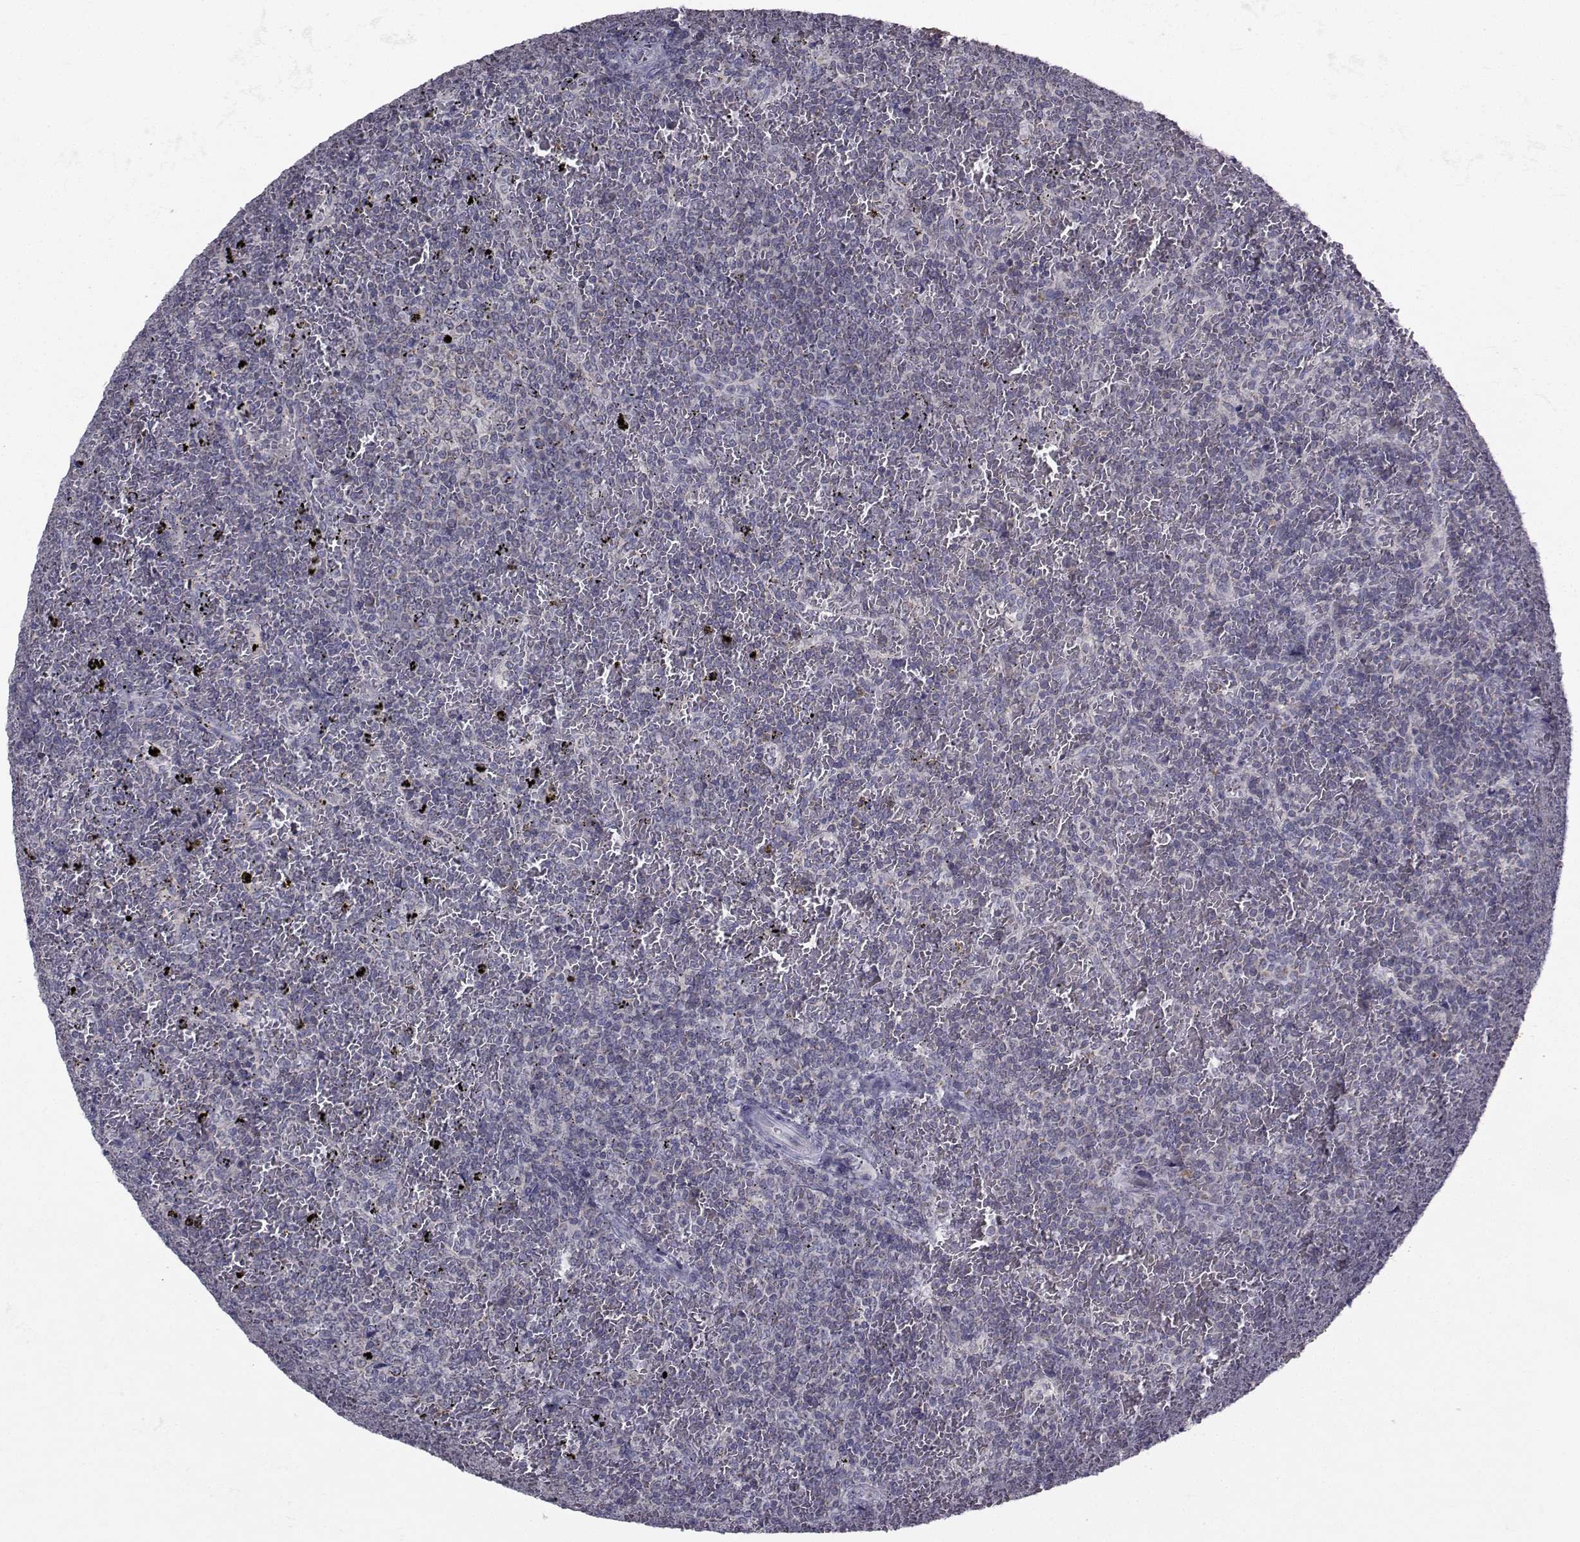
{"staining": {"intensity": "negative", "quantity": "none", "location": "none"}, "tissue": "lymphoma", "cell_type": "Tumor cells", "image_type": "cancer", "snomed": [{"axis": "morphology", "description": "Malignant lymphoma, non-Hodgkin's type, Low grade"}, {"axis": "topography", "description": "Spleen"}], "caption": "Malignant lymphoma, non-Hodgkin's type (low-grade) was stained to show a protein in brown. There is no significant positivity in tumor cells.", "gene": "ANGPT1", "patient": {"sex": "female", "age": 77}}